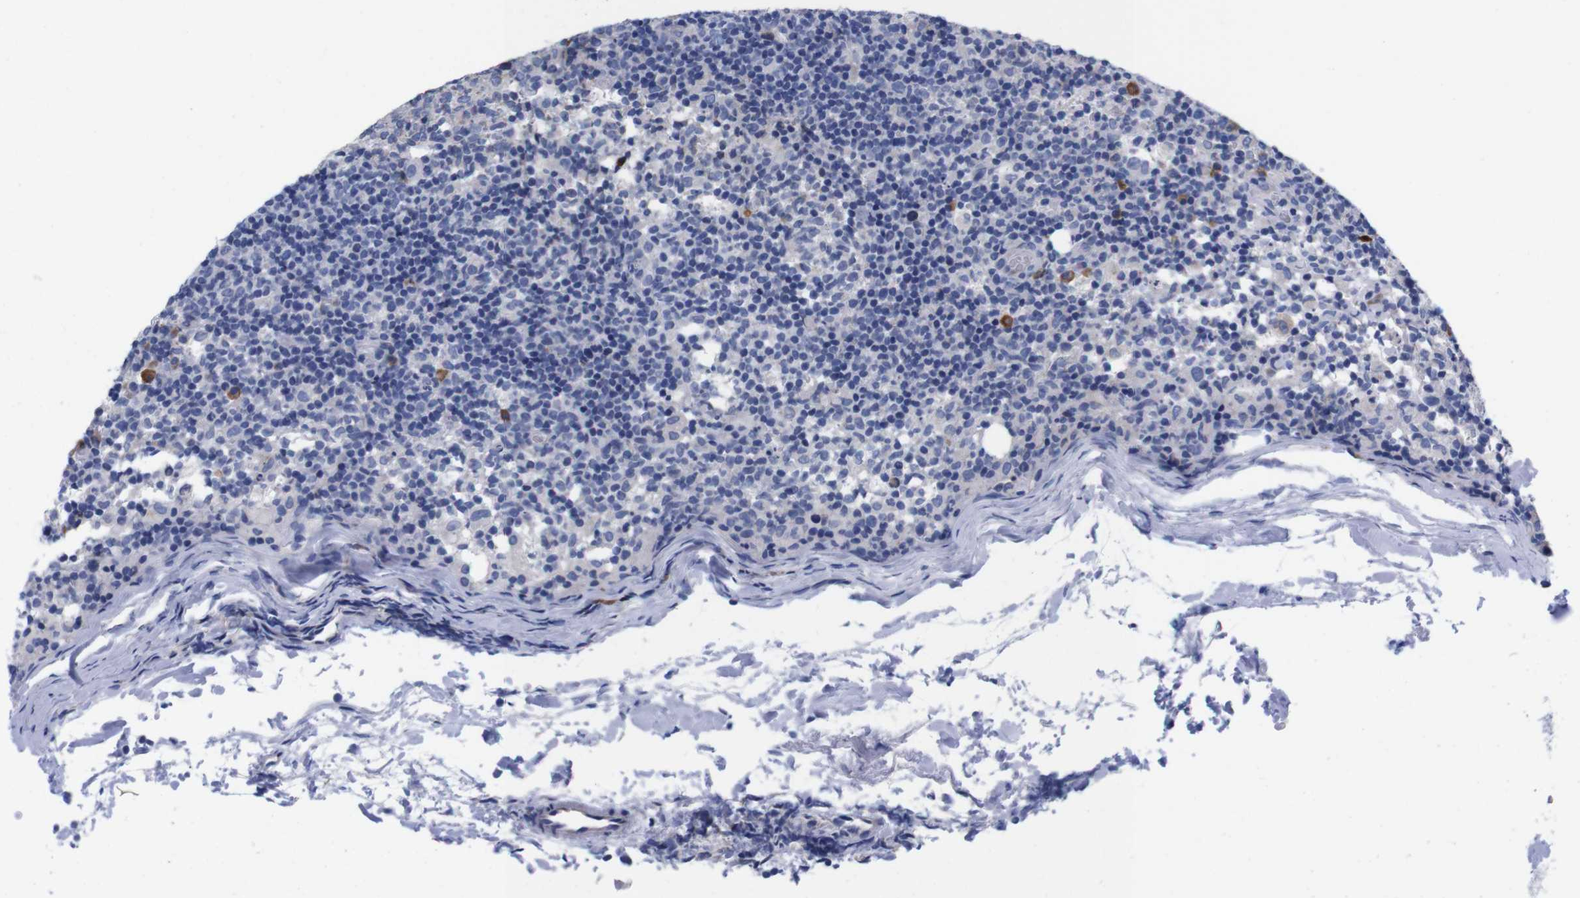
{"staining": {"intensity": "negative", "quantity": "none", "location": "none"}, "tissue": "lymph node", "cell_type": "Germinal center cells", "image_type": "normal", "snomed": [{"axis": "morphology", "description": "Normal tissue, NOS"}, {"axis": "morphology", "description": "Inflammation, NOS"}, {"axis": "topography", "description": "Lymph node"}], "caption": "Immunohistochemistry (IHC) histopathology image of unremarkable human lymph node stained for a protein (brown), which exhibits no expression in germinal center cells. (DAB (3,3'-diaminobenzidine) IHC visualized using brightfield microscopy, high magnification).", "gene": "NEBL", "patient": {"sex": "male", "age": 55}}